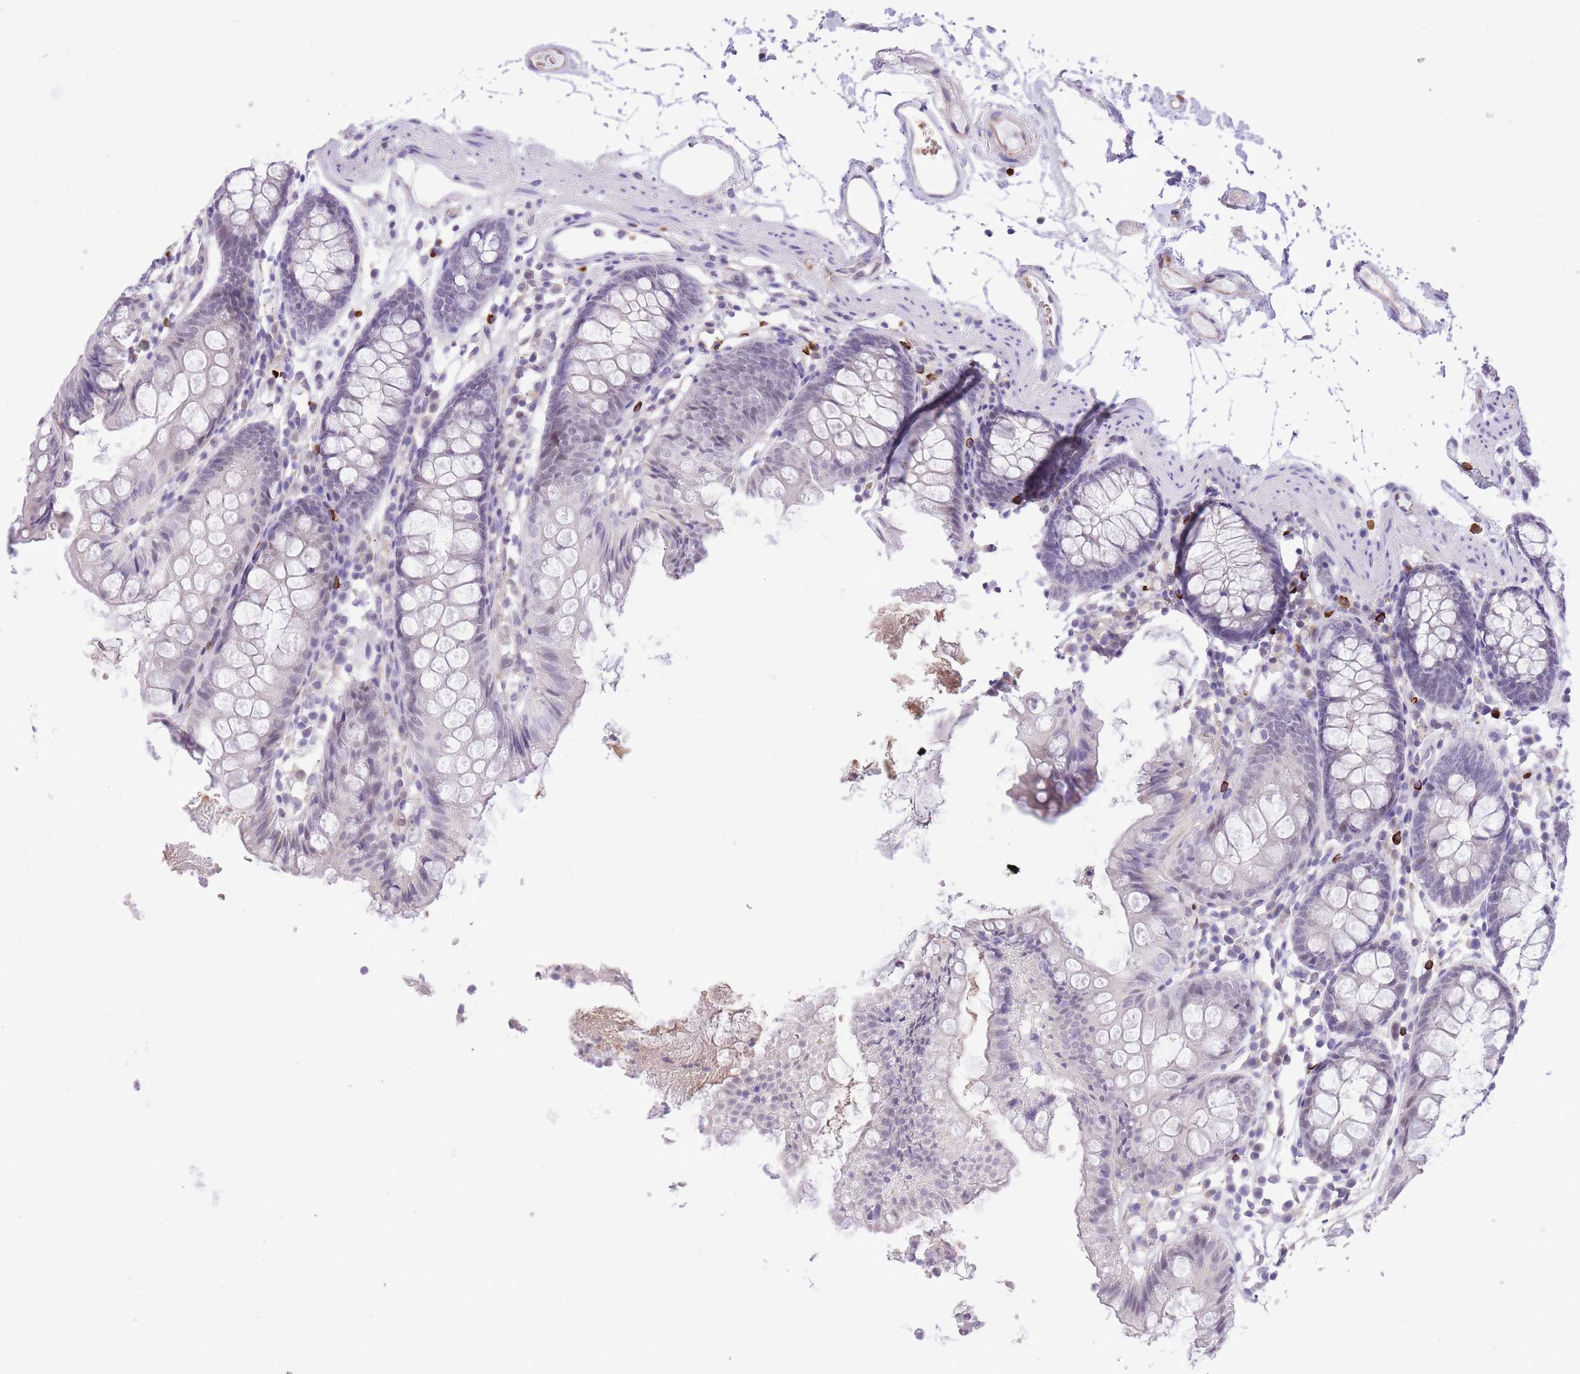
{"staining": {"intensity": "negative", "quantity": "none", "location": "none"}, "tissue": "colon", "cell_type": "Endothelial cells", "image_type": "normal", "snomed": [{"axis": "morphology", "description": "Normal tissue, NOS"}, {"axis": "topography", "description": "Colon"}], "caption": "DAB immunohistochemical staining of benign human colon demonstrates no significant expression in endothelial cells.", "gene": "MEIOSIN", "patient": {"sex": "female", "age": 84}}